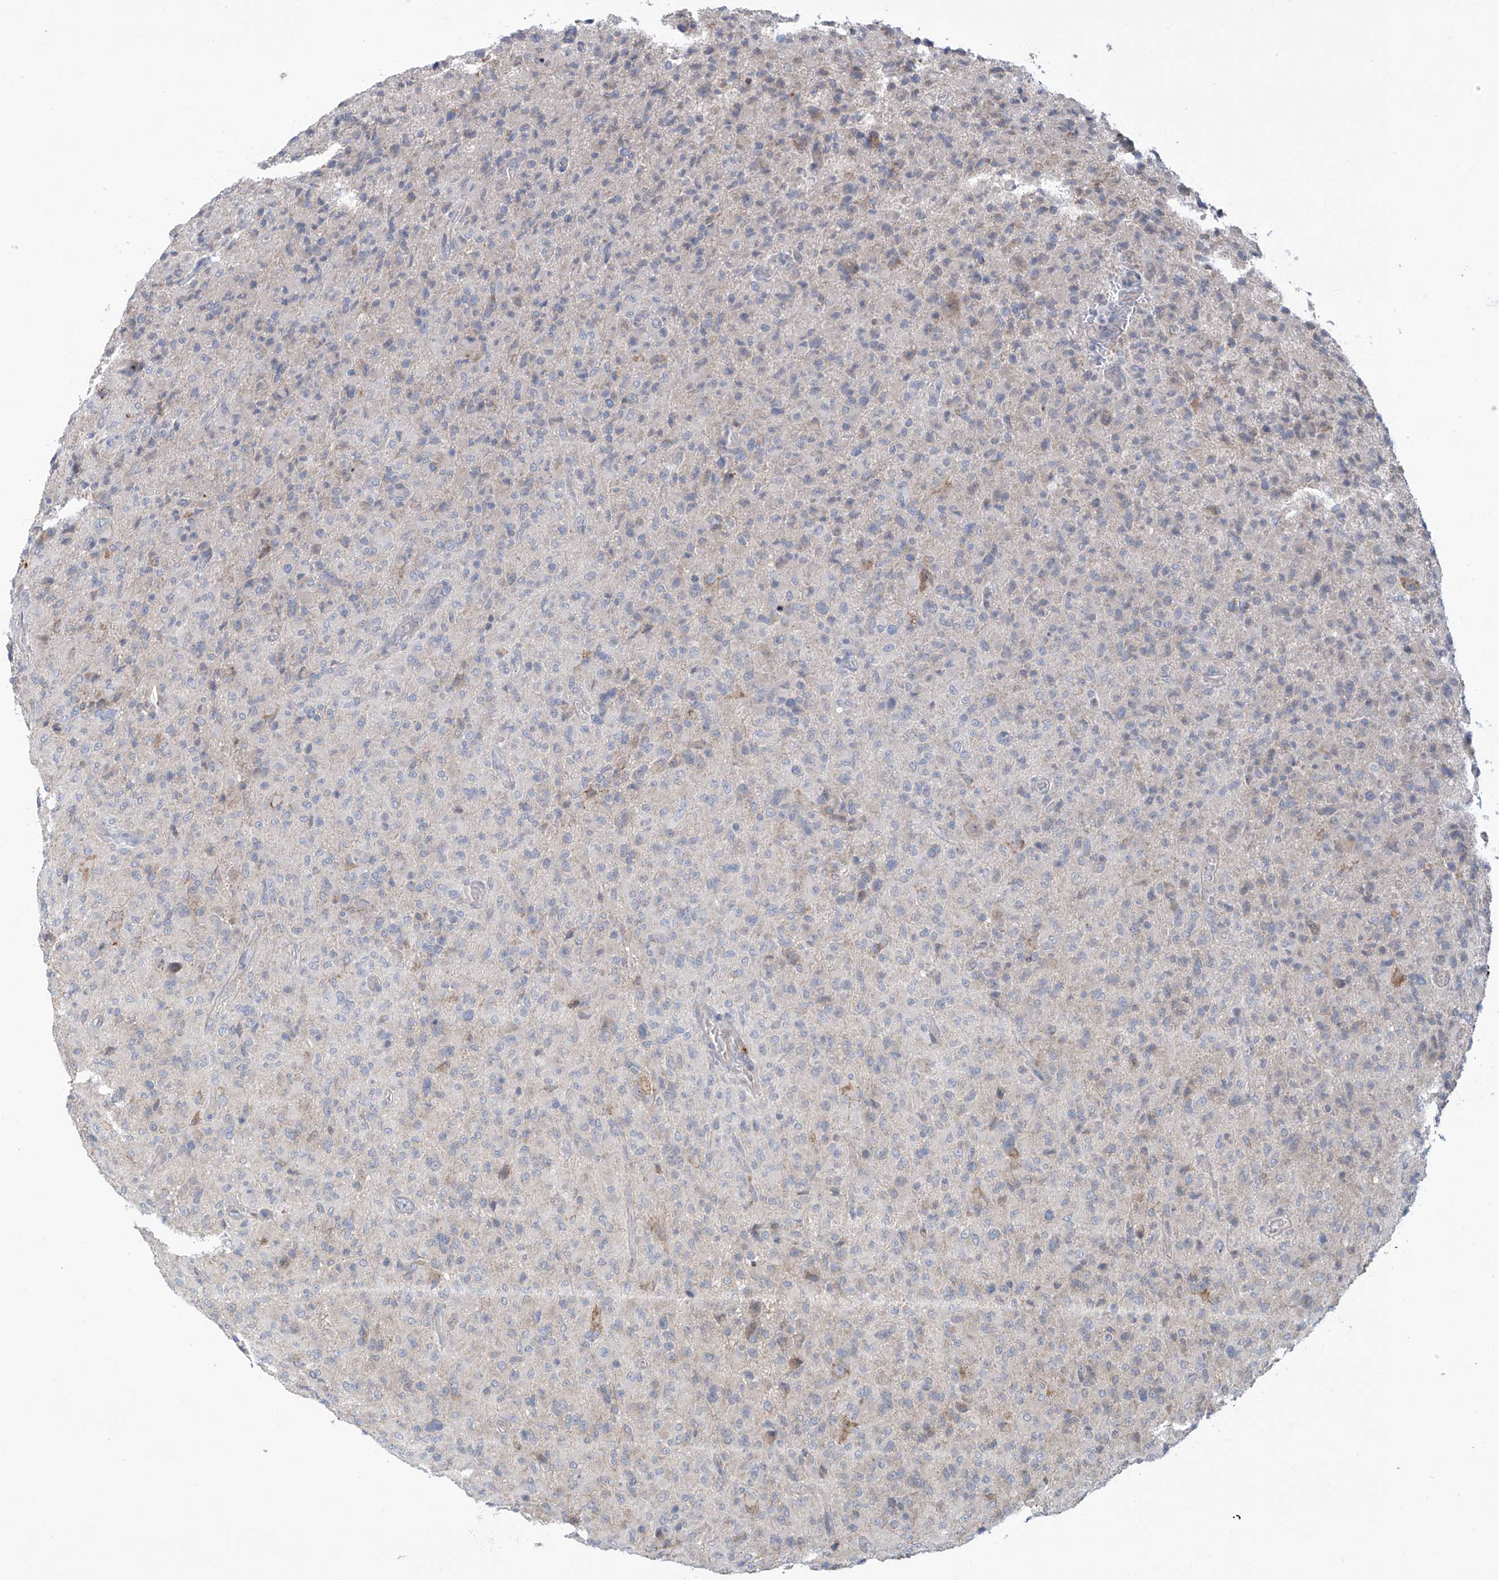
{"staining": {"intensity": "negative", "quantity": "none", "location": "none"}, "tissue": "glioma", "cell_type": "Tumor cells", "image_type": "cancer", "snomed": [{"axis": "morphology", "description": "Glioma, malignant, High grade"}, {"axis": "topography", "description": "Brain"}], "caption": "High-grade glioma (malignant) was stained to show a protein in brown. There is no significant positivity in tumor cells. (DAB (3,3'-diaminobenzidine) immunohistochemistry, high magnification).", "gene": "SCGB1D2", "patient": {"sex": "female", "age": 57}}